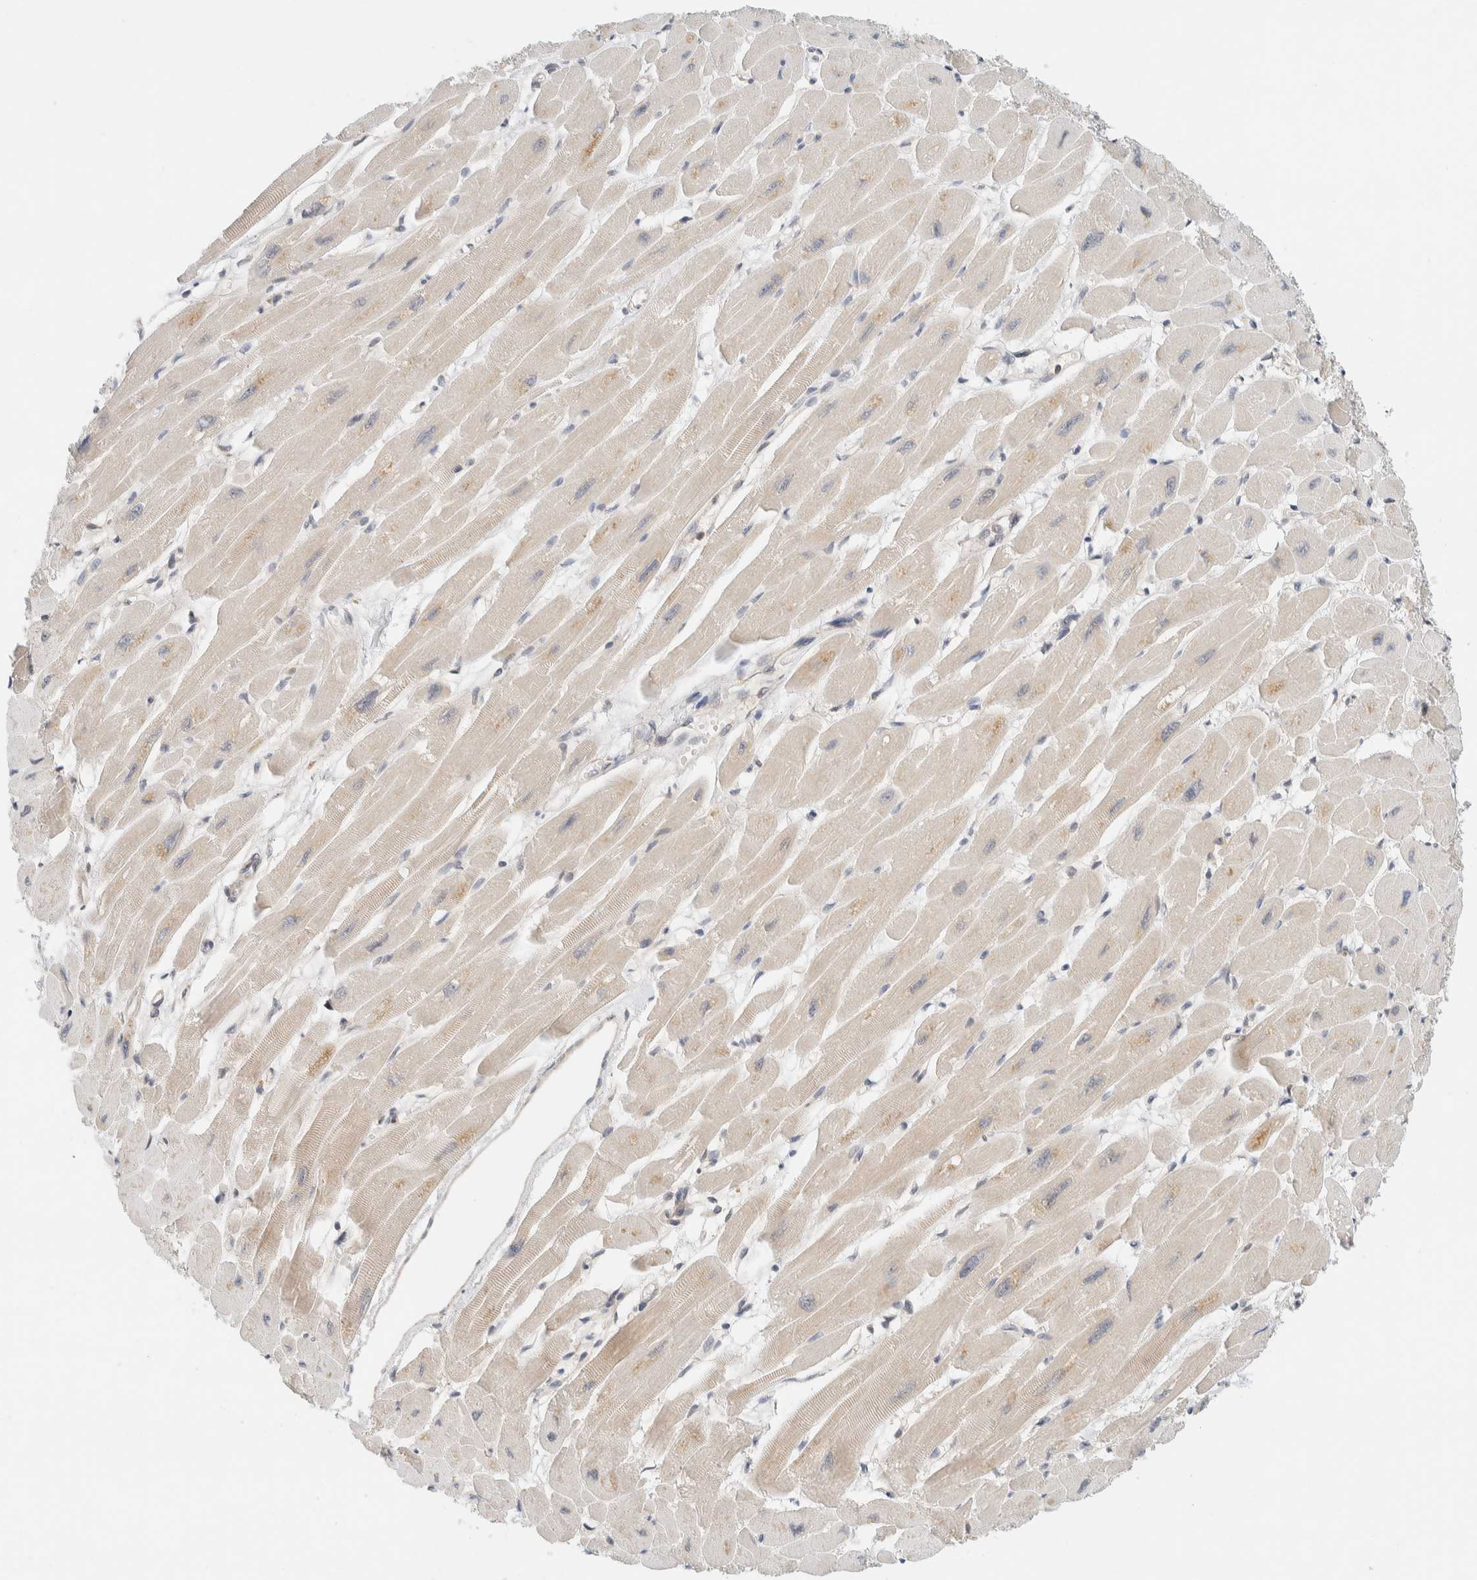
{"staining": {"intensity": "weak", "quantity": "25%-75%", "location": "cytoplasmic/membranous"}, "tissue": "heart muscle", "cell_type": "Cardiomyocytes", "image_type": "normal", "snomed": [{"axis": "morphology", "description": "Normal tissue, NOS"}, {"axis": "topography", "description": "Heart"}], "caption": "DAB immunohistochemical staining of benign human heart muscle displays weak cytoplasmic/membranous protein expression in approximately 25%-75% of cardiomyocytes. The staining was performed using DAB (3,3'-diaminobenzidine), with brown indicating positive protein expression. Nuclei are stained blue with hematoxylin.", "gene": "C8orf76", "patient": {"sex": "female", "age": 54}}